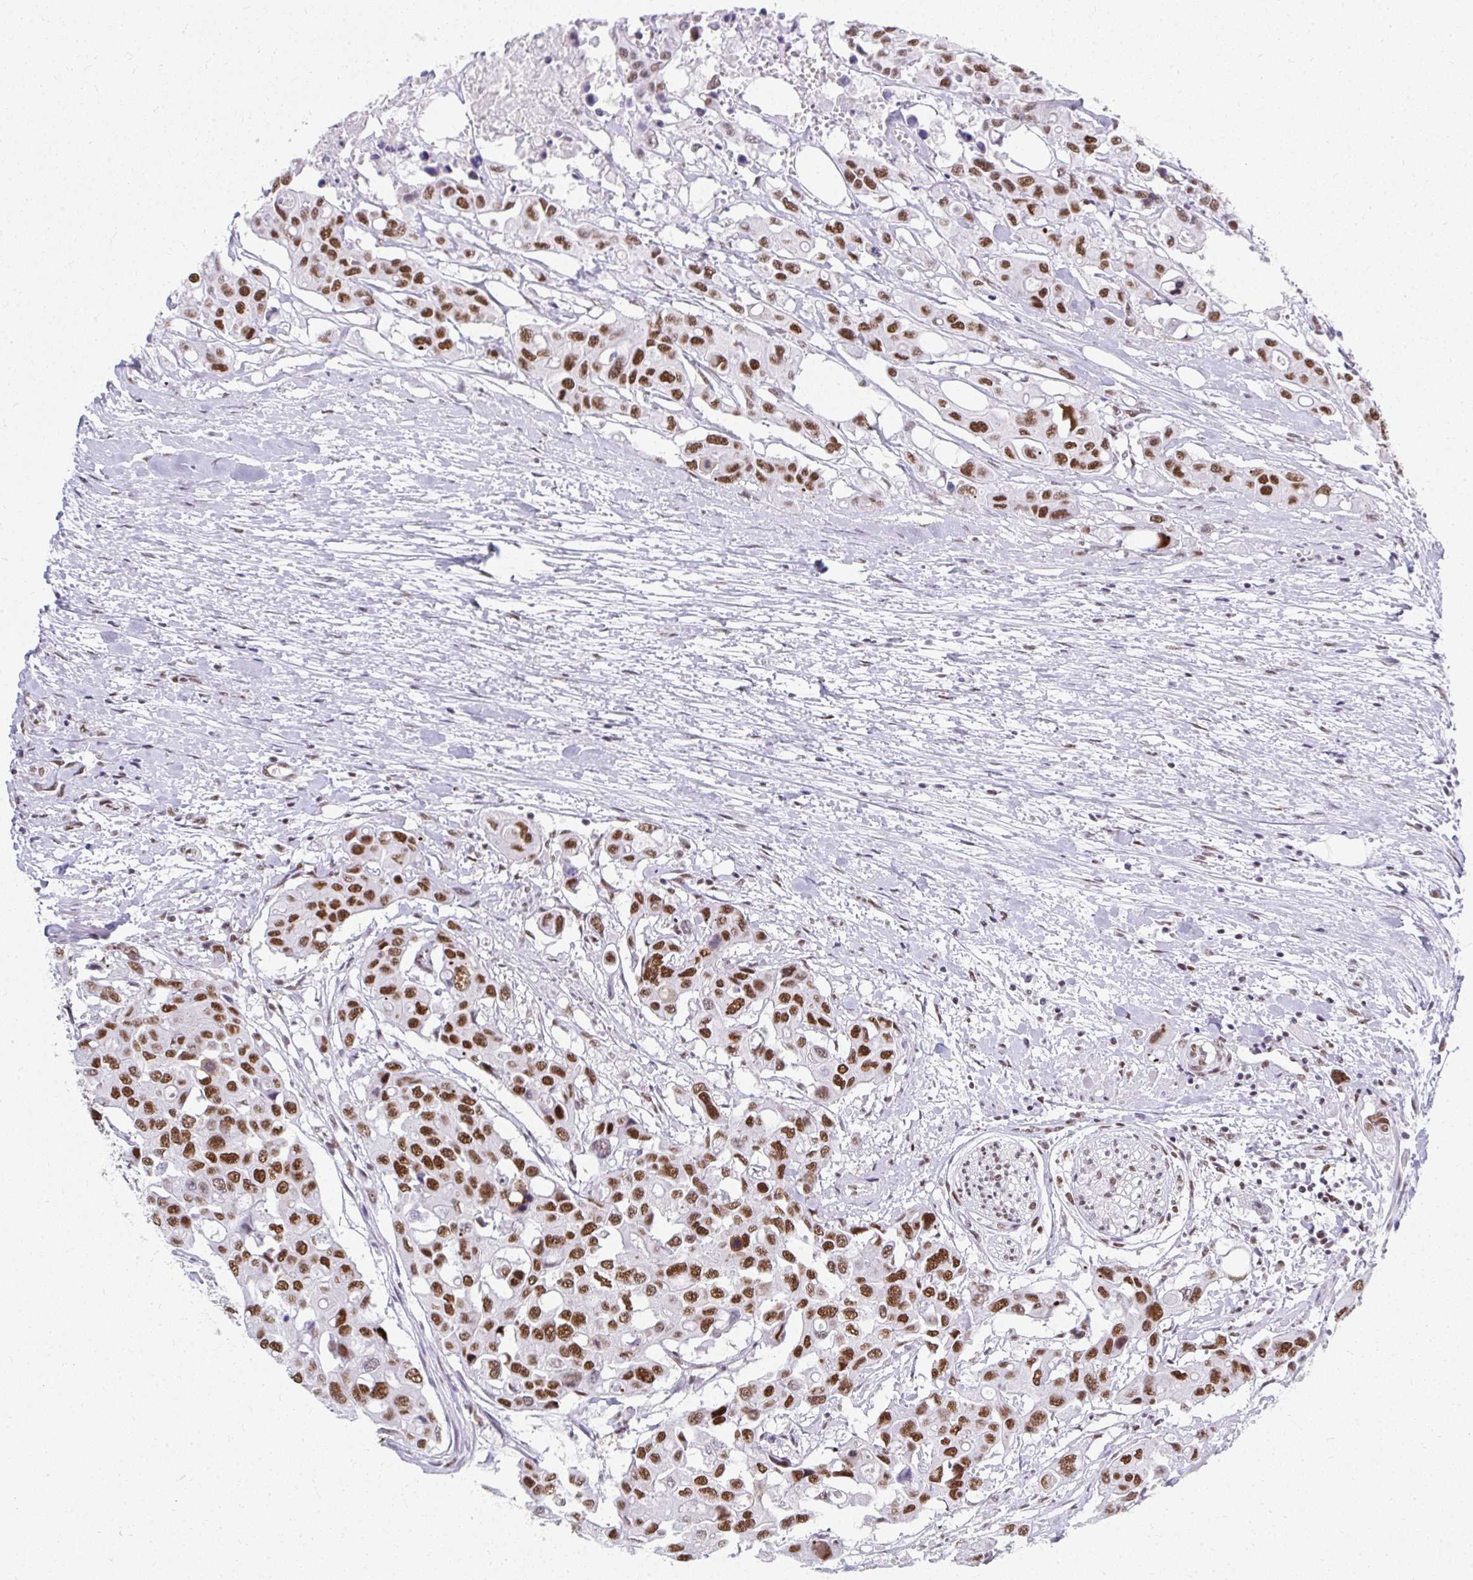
{"staining": {"intensity": "strong", "quantity": ">75%", "location": "nuclear"}, "tissue": "colorectal cancer", "cell_type": "Tumor cells", "image_type": "cancer", "snomed": [{"axis": "morphology", "description": "Adenocarcinoma, NOS"}, {"axis": "topography", "description": "Colon"}], "caption": "High-magnification brightfield microscopy of adenocarcinoma (colorectal) stained with DAB (3,3'-diaminobenzidine) (brown) and counterstained with hematoxylin (blue). tumor cells exhibit strong nuclear staining is identified in approximately>75% of cells.", "gene": "CREBBP", "patient": {"sex": "male", "age": 77}}